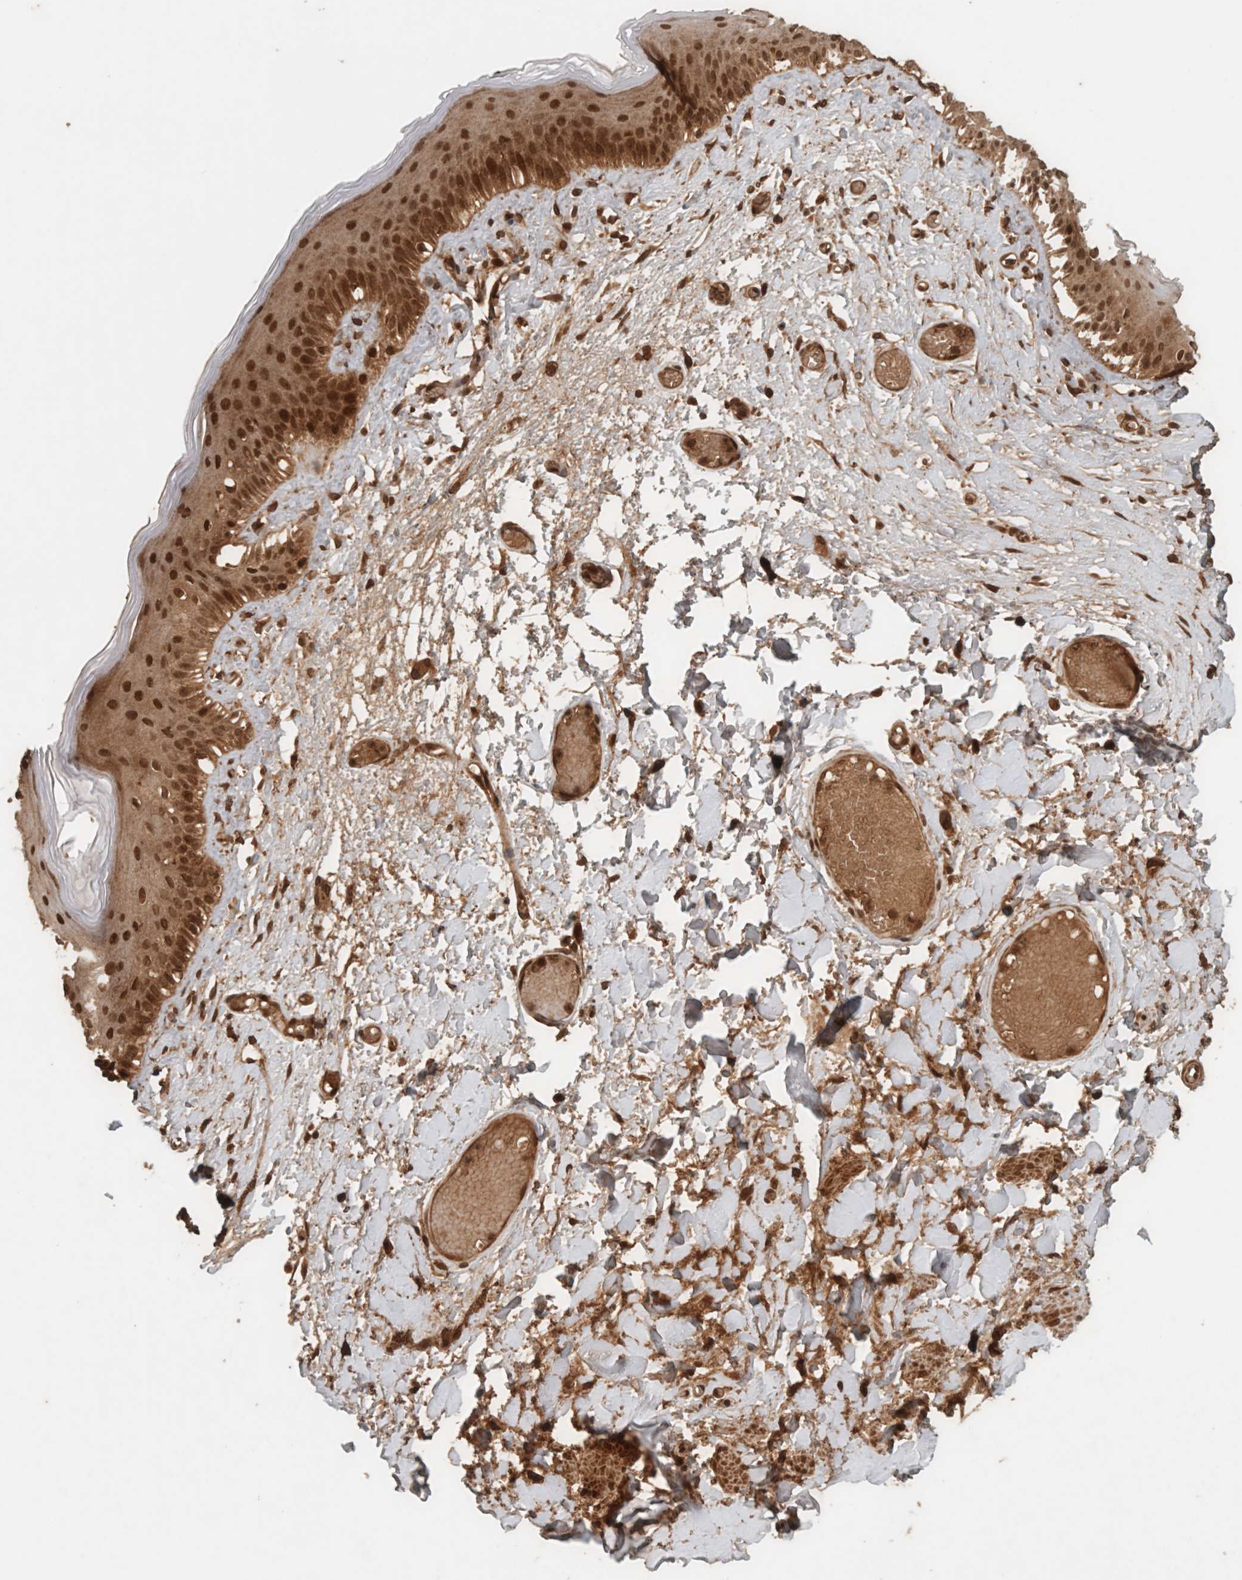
{"staining": {"intensity": "strong", "quantity": ">75%", "location": "cytoplasmic/membranous,nuclear"}, "tissue": "skin", "cell_type": "Epidermal cells", "image_type": "normal", "snomed": [{"axis": "morphology", "description": "Normal tissue, NOS"}, {"axis": "topography", "description": "Vulva"}], "caption": "Human skin stained with a protein marker reveals strong staining in epidermal cells.", "gene": "CNTROB", "patient": {"sex": "female", "age": 73}}